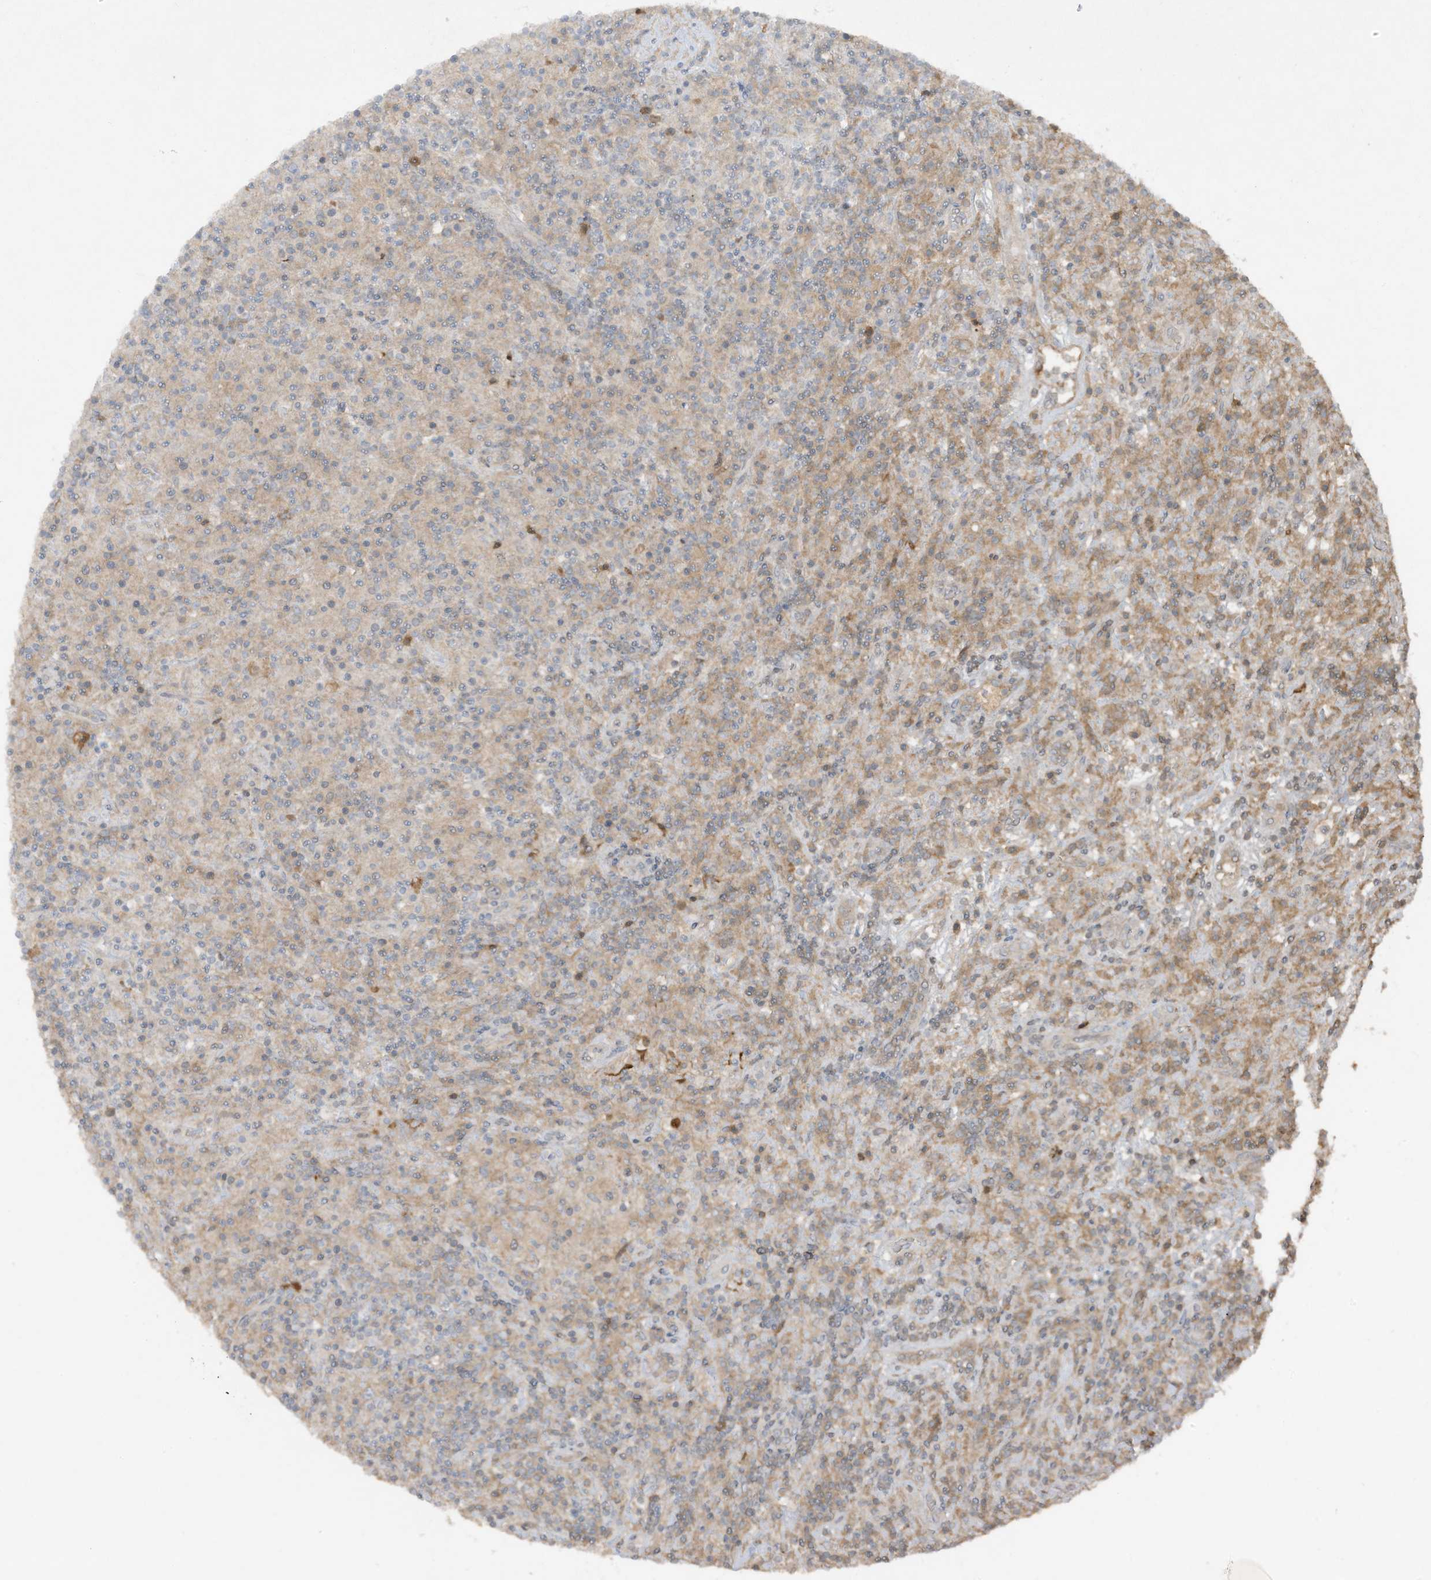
{"staining": {"intensity": "negative", "quantity": "none", "location": "none"}, "tissue": "lymphoma", "cell_type": "Tumor cells", "image_type": "cancer", "snomed": [{"axis": "morphology", "description": "Hodgkin's disease, NOS"}, {"axis": "topography", "description": "Lymph node"}], "caption": "Tumor cells are negative for protein expression in human lymphoma.", "gene": "FETUB", "patient": {"sex": "male", "age": 70}}